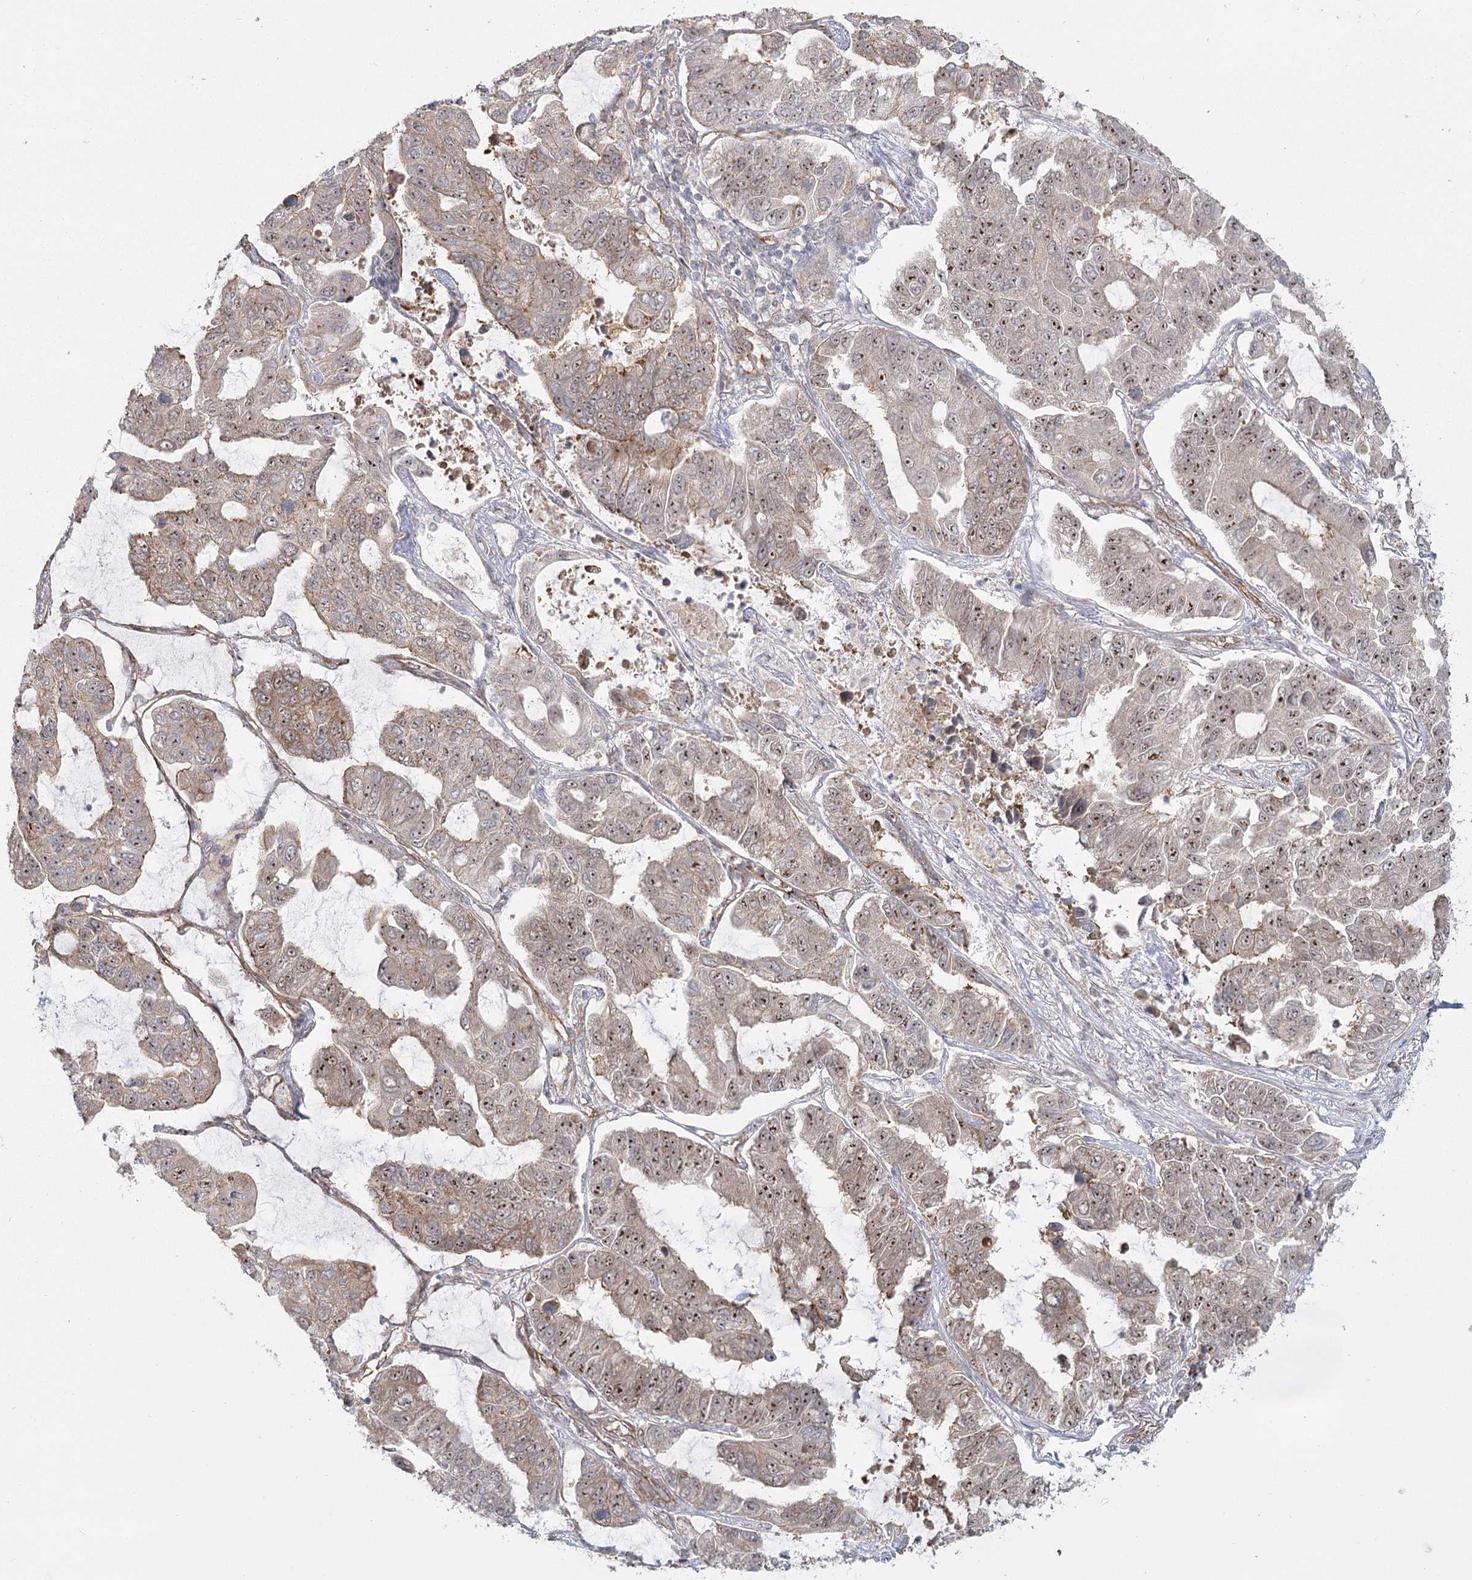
{"staining": {"intensity": "moderate", "quantity": ">75%", "location": "cytoplasmic/membranous,nuclear"}, "tissue": "lung cancer", "cell_type": "Tumor cells", "image_type": "cancer", "snomed": [{"axis": "morphology", "description": "Adenocarcinoma, NOS"}, {"axis": "topography", "description": "Lung"}], "caption": "Protein expression analysis of lung adenocarcinoma displays moderate cytoplasmic/membranous and nuclear positivity in approximately >75% of tumor cells. (Brightfield microscopy of DAB IHC at high magnification).", "gene": "RPP14", "patient": {"sex": "male", "age": 64}}